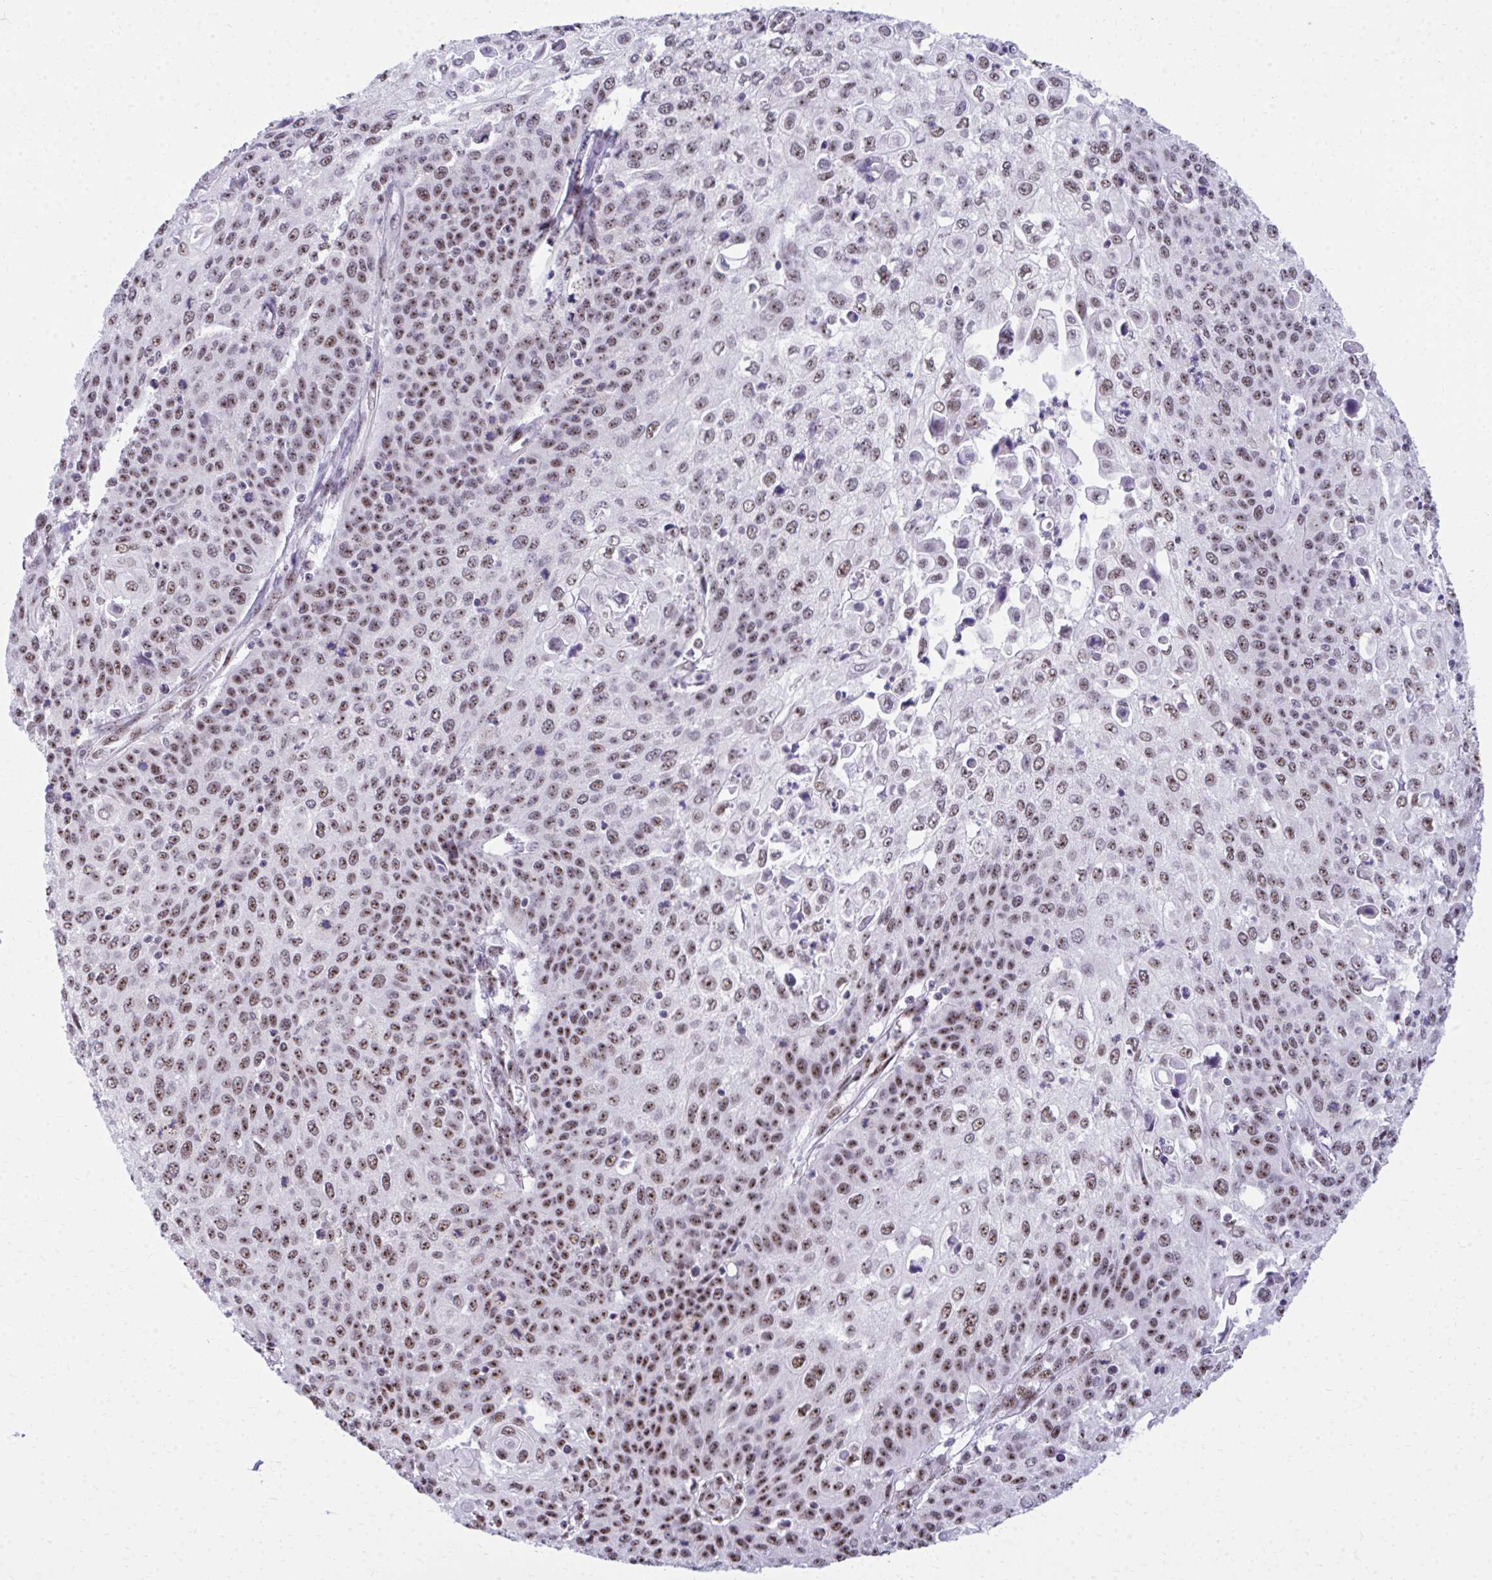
{"staining": {"intensity": "strong", "quantity": "25%-75%", "location": "nuclear"}, "tissue": "cervical cancer", "cell_type": "Tumor cells", "image_type": "cancer", "snomed": [{"axis": "morphology", "description": "Squamous cell carcinoma, NOS"}, {"axis": "topography", "description": "Cervix"}], "caption": "High-magnification brightfield microscopy of cervical squamous cell carcinoma stained with DAB (brown) and counterstained with hematoxylin (blue). tumor cells exhibit strong nuclear staining is identified in approximately25%-75% of cells.", "gene": "PELP1", "patient": {"sex": "female", "age": 65}}